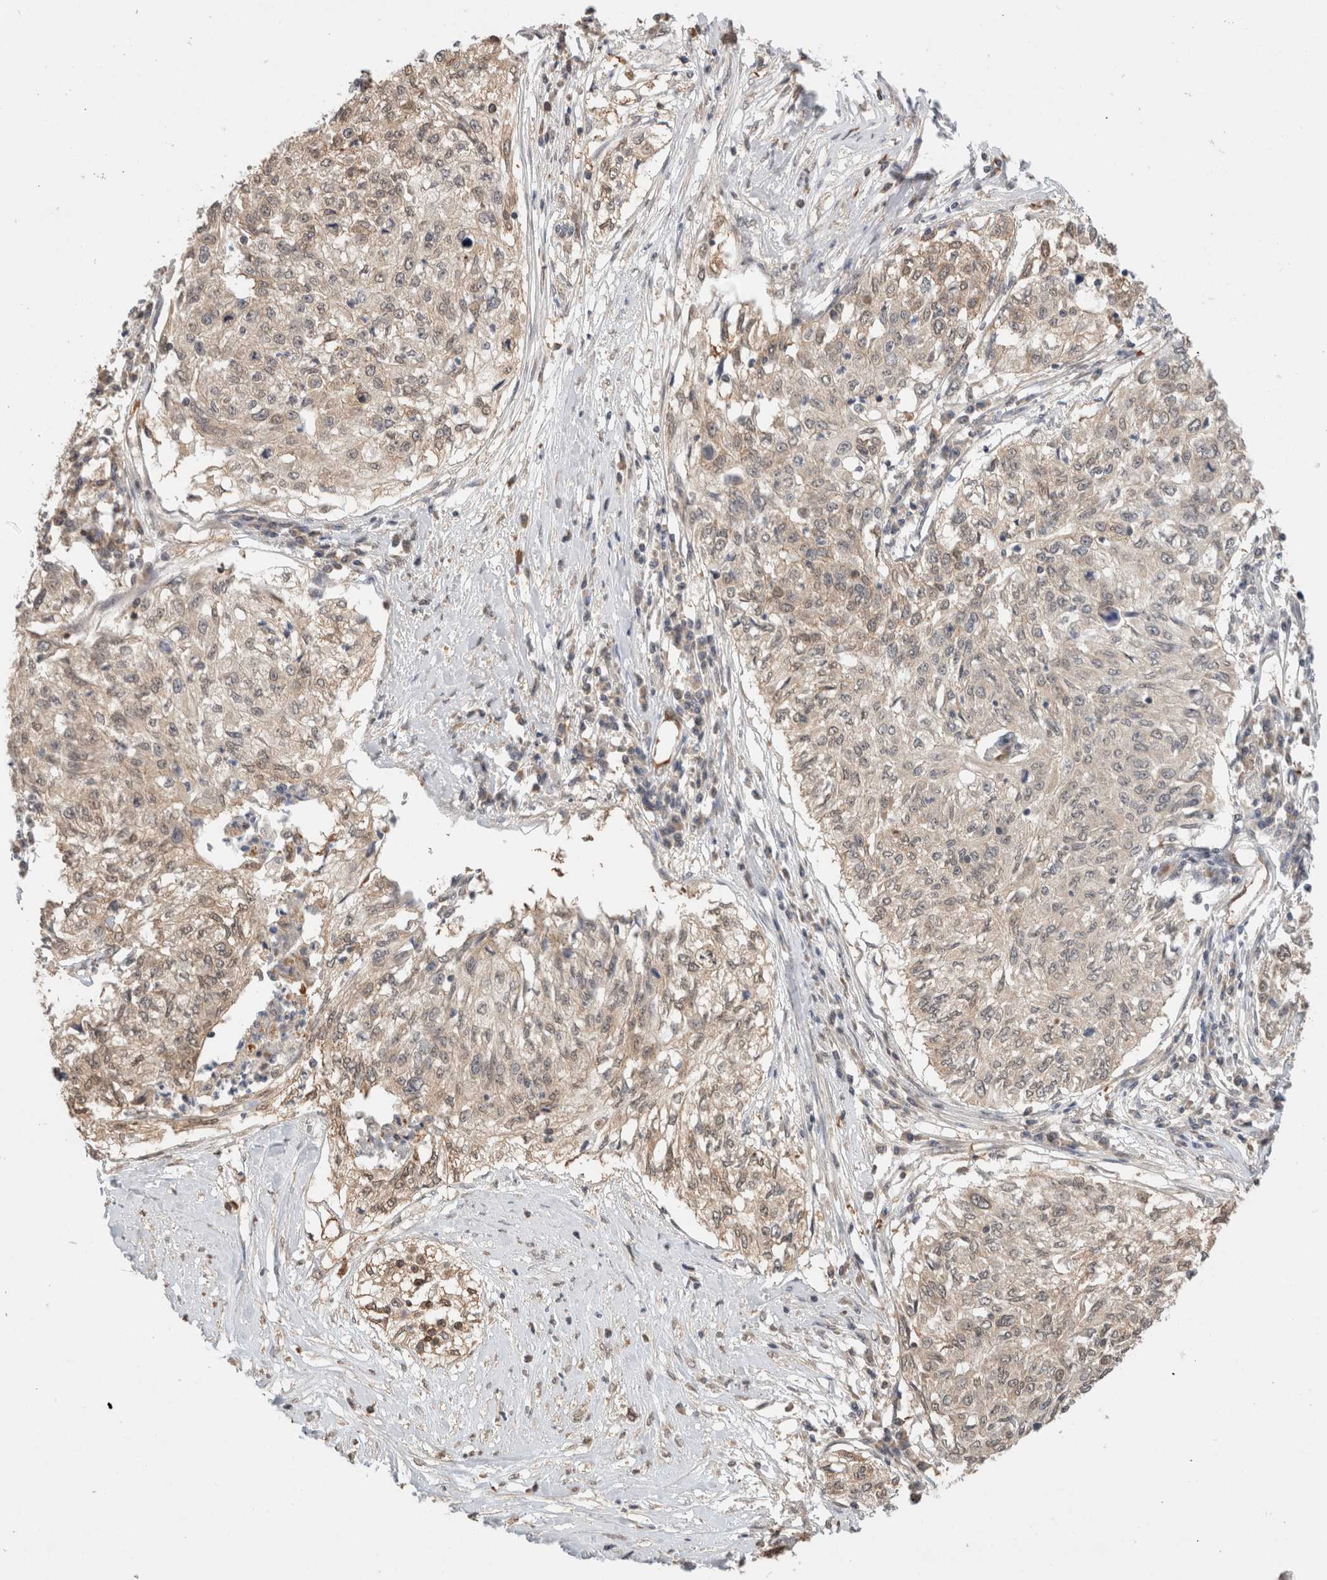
{"staining": {"intensity": "weak", "quantity": "25%-75%", "location": "cytoplasmic/membranous,nuclear"}, "tissue": "cervical cancer", "cell_type": "Tumor cells", "image_type": "cancer", "snomed": [{"axis": "morphology", "description": "Squamous cell carcinoma, NOS"}, {"axis": "topography", "description": "Cervix"}], "caption": "IHC of cervical cancer (squamous cell carcinoma) shows low levels of weak cytoplasmic/membranous and nuclear staining in about 25%-75% of tumor cells.", "gene": "CA13", "patient": {"sex": "female", "age": 57}}